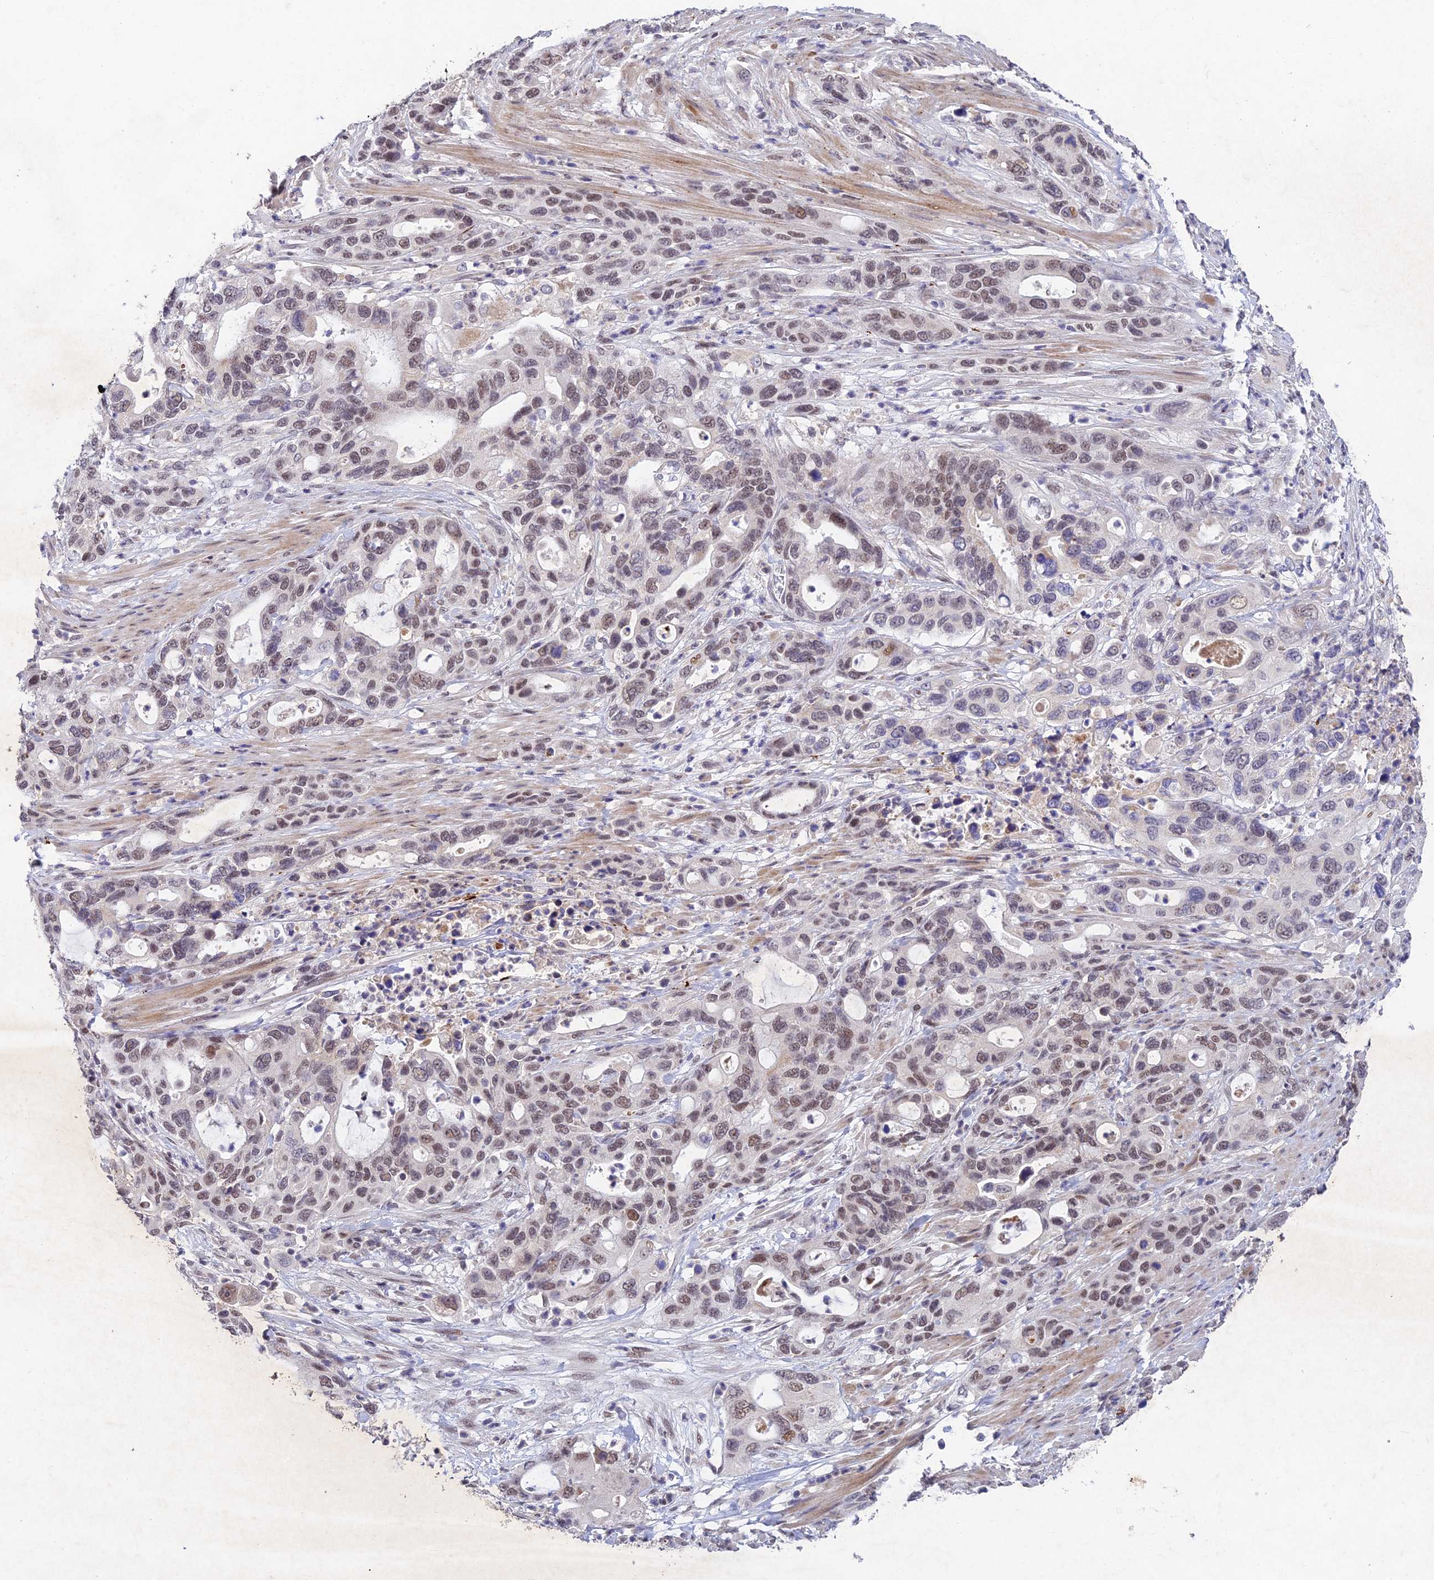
{"staining": {"intensity": "weak", "quantity": "25%-75%", "location": "nuclear"}, "tissue": "pancreatic cancer", "cell_type": "Tumor cells", "image_type": "cancer", "snomed": [{"axis": "morphology", "description": "Adenocarcinoma, NOS"}, {"axis": "topography", "description": "Pancreas"}], "caption": "High-power microscopy captured an immunohistochemistry (IHC) photomicrograph of pancreatic adenocarcinoma, revealing weak nuclear staining in approximately 25%-75% of tumor cells.", "gene": "RAVER1", "patient": {"sex": "female", "age": 71}}